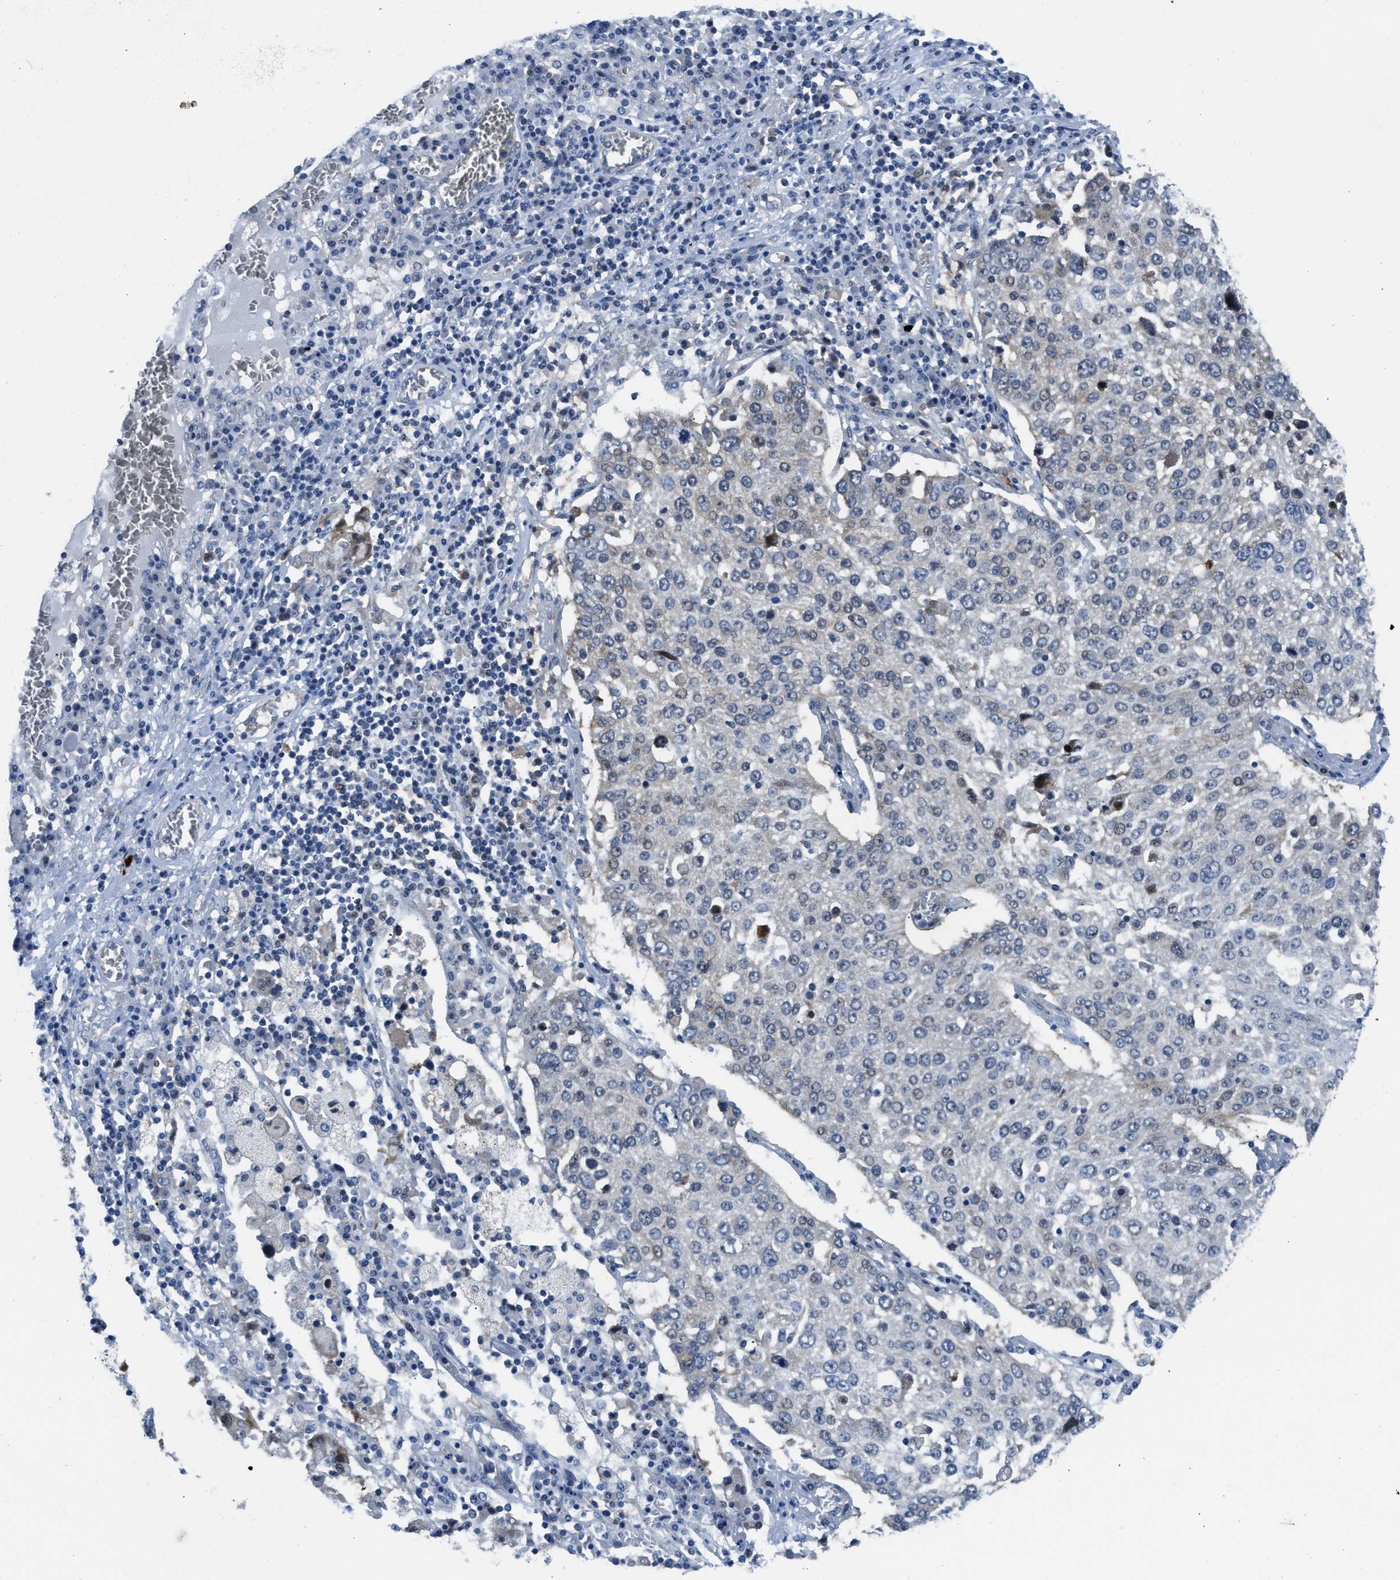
{"staining": {"intensity": "weak", "quantity": "<25%", "location": "cytoplasmic/membranous"}, "tissue": "lung cancer", "cell_type": "Tumor cells", "image_type": "cancer", "snomed": [{"axis": "morphology", "description": "Squamous cell carcinoma, NOS"}, {"axis": "topography", "description": "Lung"}], "caption": "Micrograph shows no protein positivity in tumor cells of squamous cell carcinoma (lung) tissue.", "gene": "PFKP", "patient": {"sex": "male", "age": 65}}